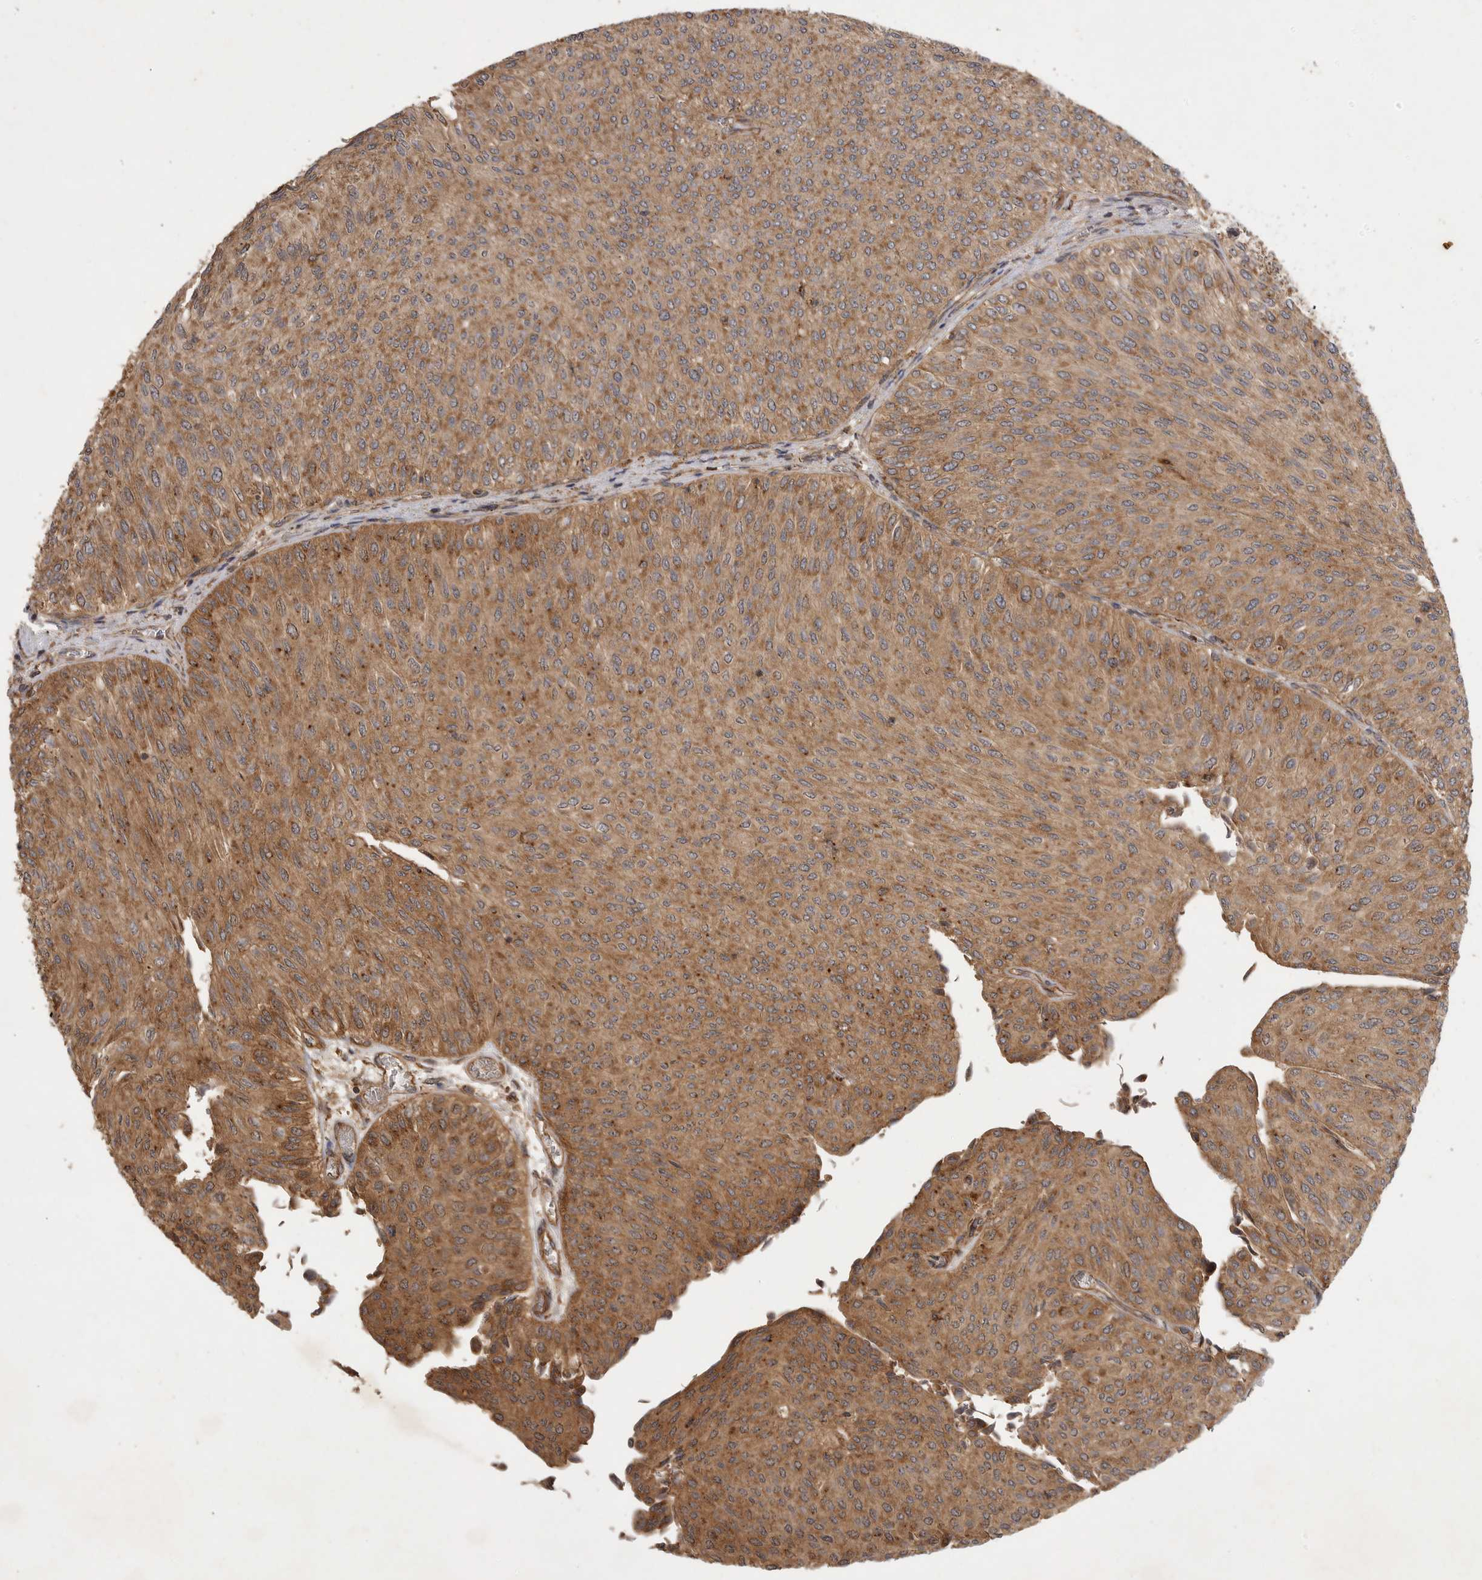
{"staining": {"intensity": "moderate", "quantity": ">75%", "location": "cytoplasmic/membranous"}, "tissue": "urothelial cancer", "cell_type": "Tumor cells", "image_type": "cancer", "snomed": [{"axis": "morphology", "description": "Urothelial carcinoma, Low grade"}, {"axis": "topography", "description": "Urinary bladder"}], "caption": "Immunohistochemistry (IHC) staining of low-grade urothelial carcinoma, which demonstrates medium levels of moderate cytoplasmic/membranous positivity in about >75% of tumor cells indicating moderate cytoplasmic/membranous protein positivity. The staining was performed using DAB (brown) for protein detection and nuclei were counterstained in hematoxylin (blue).", "gene": "ZNF232", "patient": {"sex": "male", "age": 78}}